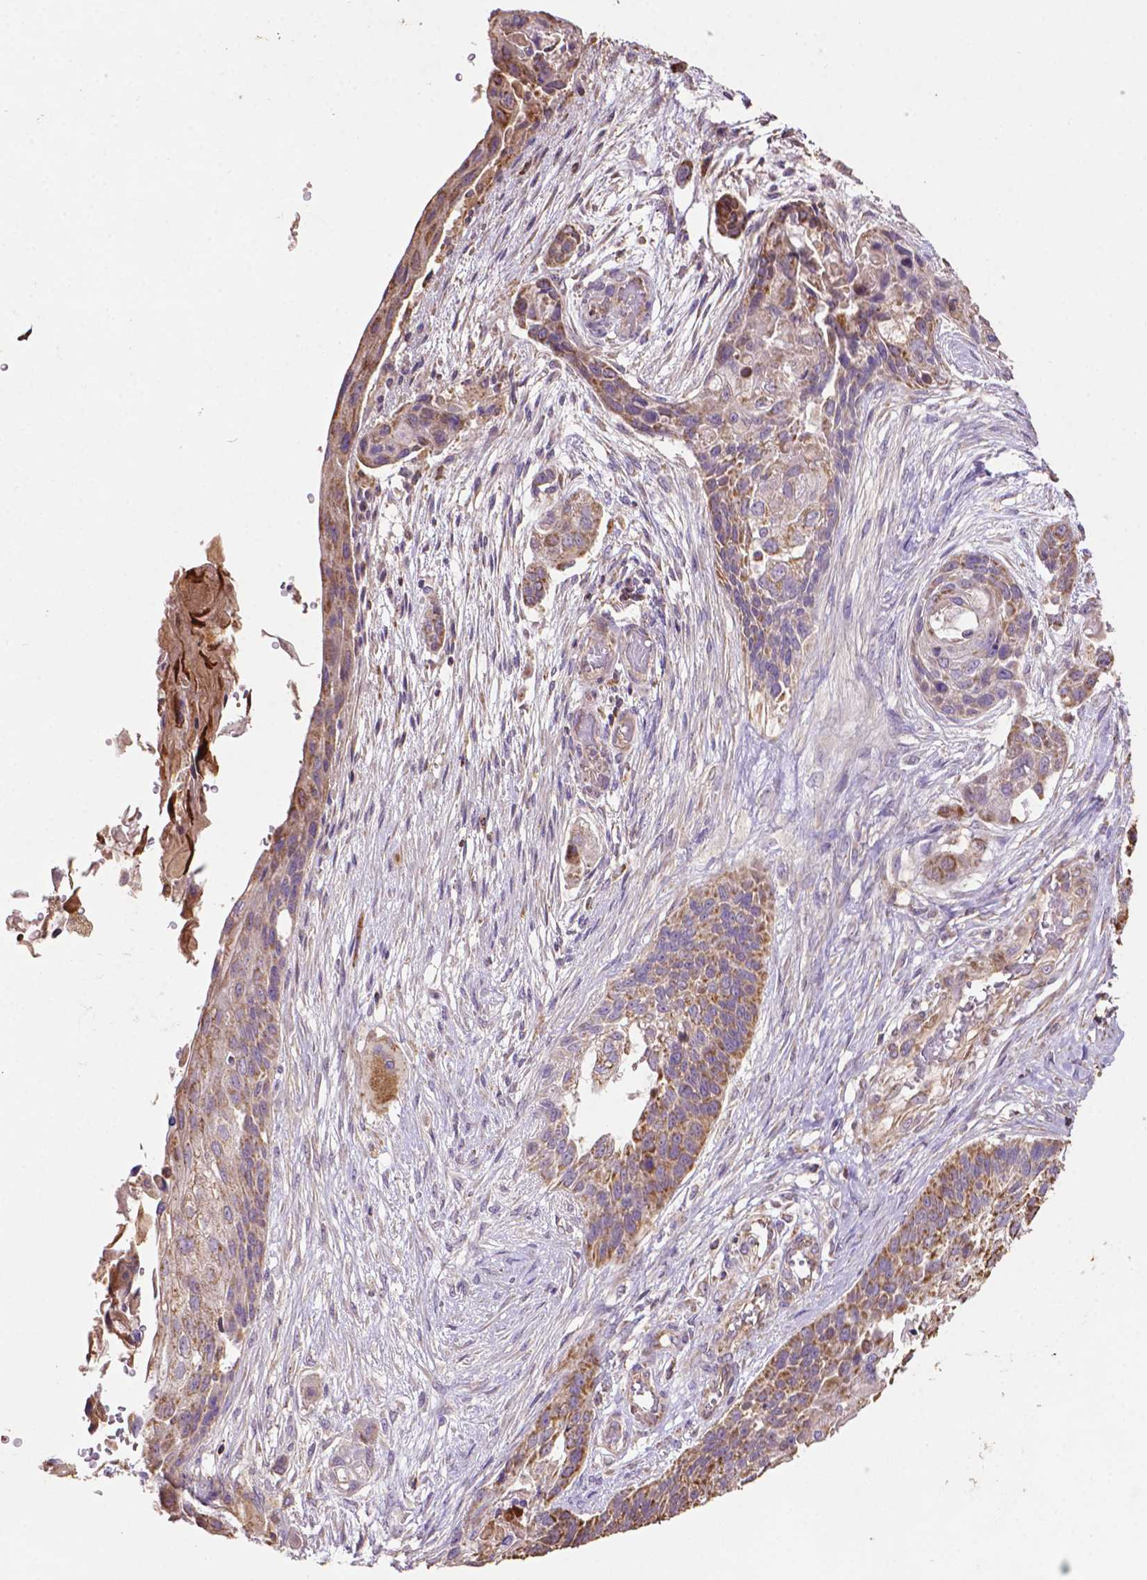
{"staining": {"intensity": "moderate", "quantity": "<25%", "location": "cytoplasmic/membranous"}, "tissue": "lung cancer", "cell_type": "Tumor cells", "image_type": "cancer", "snomed": [{"axis": "morphology", "description": "Squamous cell carcinoma, NOS"}, {"axis": "topography", "description": "Lung"}], "caption": "Squamous cell carcinoma (lung) stained with a brown dye exhibits moderate cytoplasmic/membranous positive positivity in about <25% of tumor cells.", "gene": "LRR1", "patient": {"sex": "male", "age": 69}}